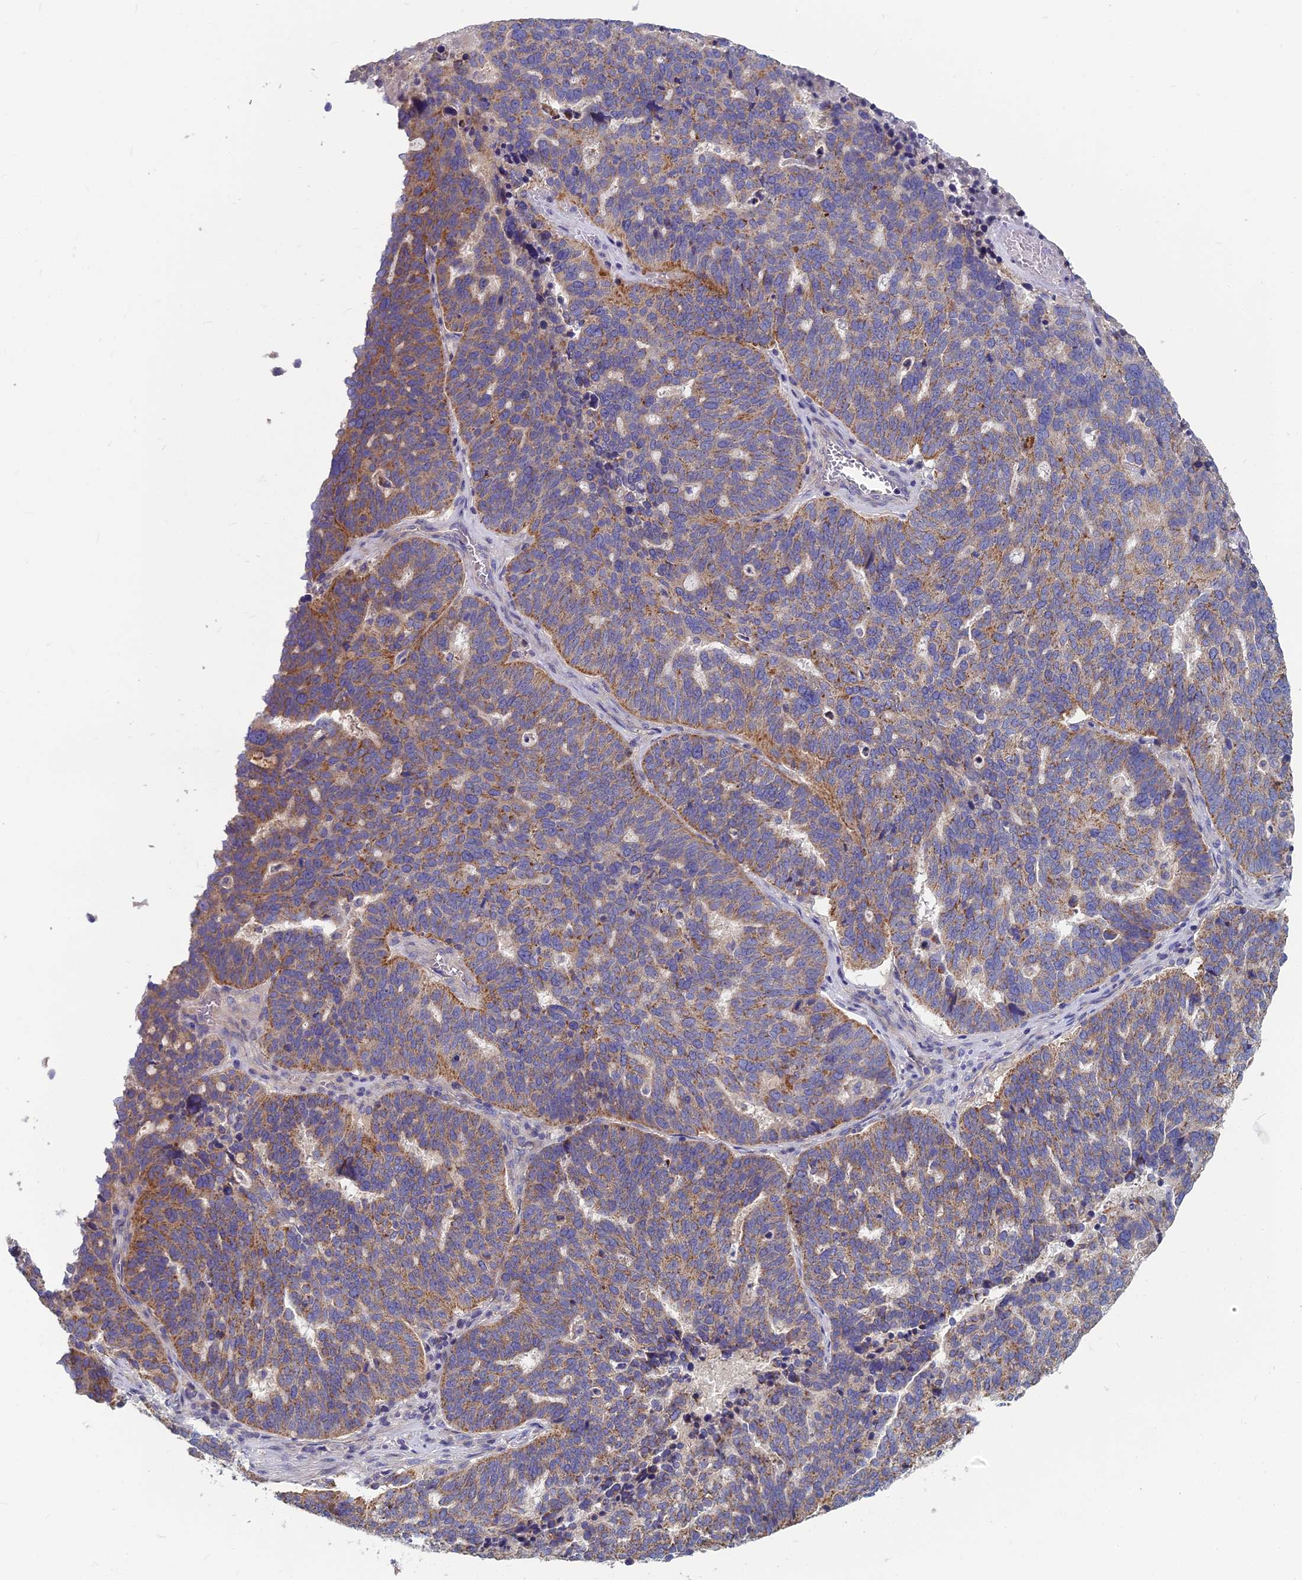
{"staining": {"intensity": "moderate", "quantity": "25%-75%", "location": "cytoplasmic/membranous"}, "tissue": "ovarian cancer", "cell_type": "Tumor cells", "image_type": "cancer", "snomed": [{"axis": "morphology", "description": "Cystadenocarcinoma, serous, NOS"}, {"axis": "topography", "description": "Ovary"}], "caption": "Immunohistochemistry (IHC) (DAB) staining of serous cystadenocarcinoma (ovarian) exhibits moderate cytoplasmic/membranous protein positivity in approximately 25%-75% of tumor cells.", "gene": "COX20", "patient": {"sex": "female", "age": 59}}